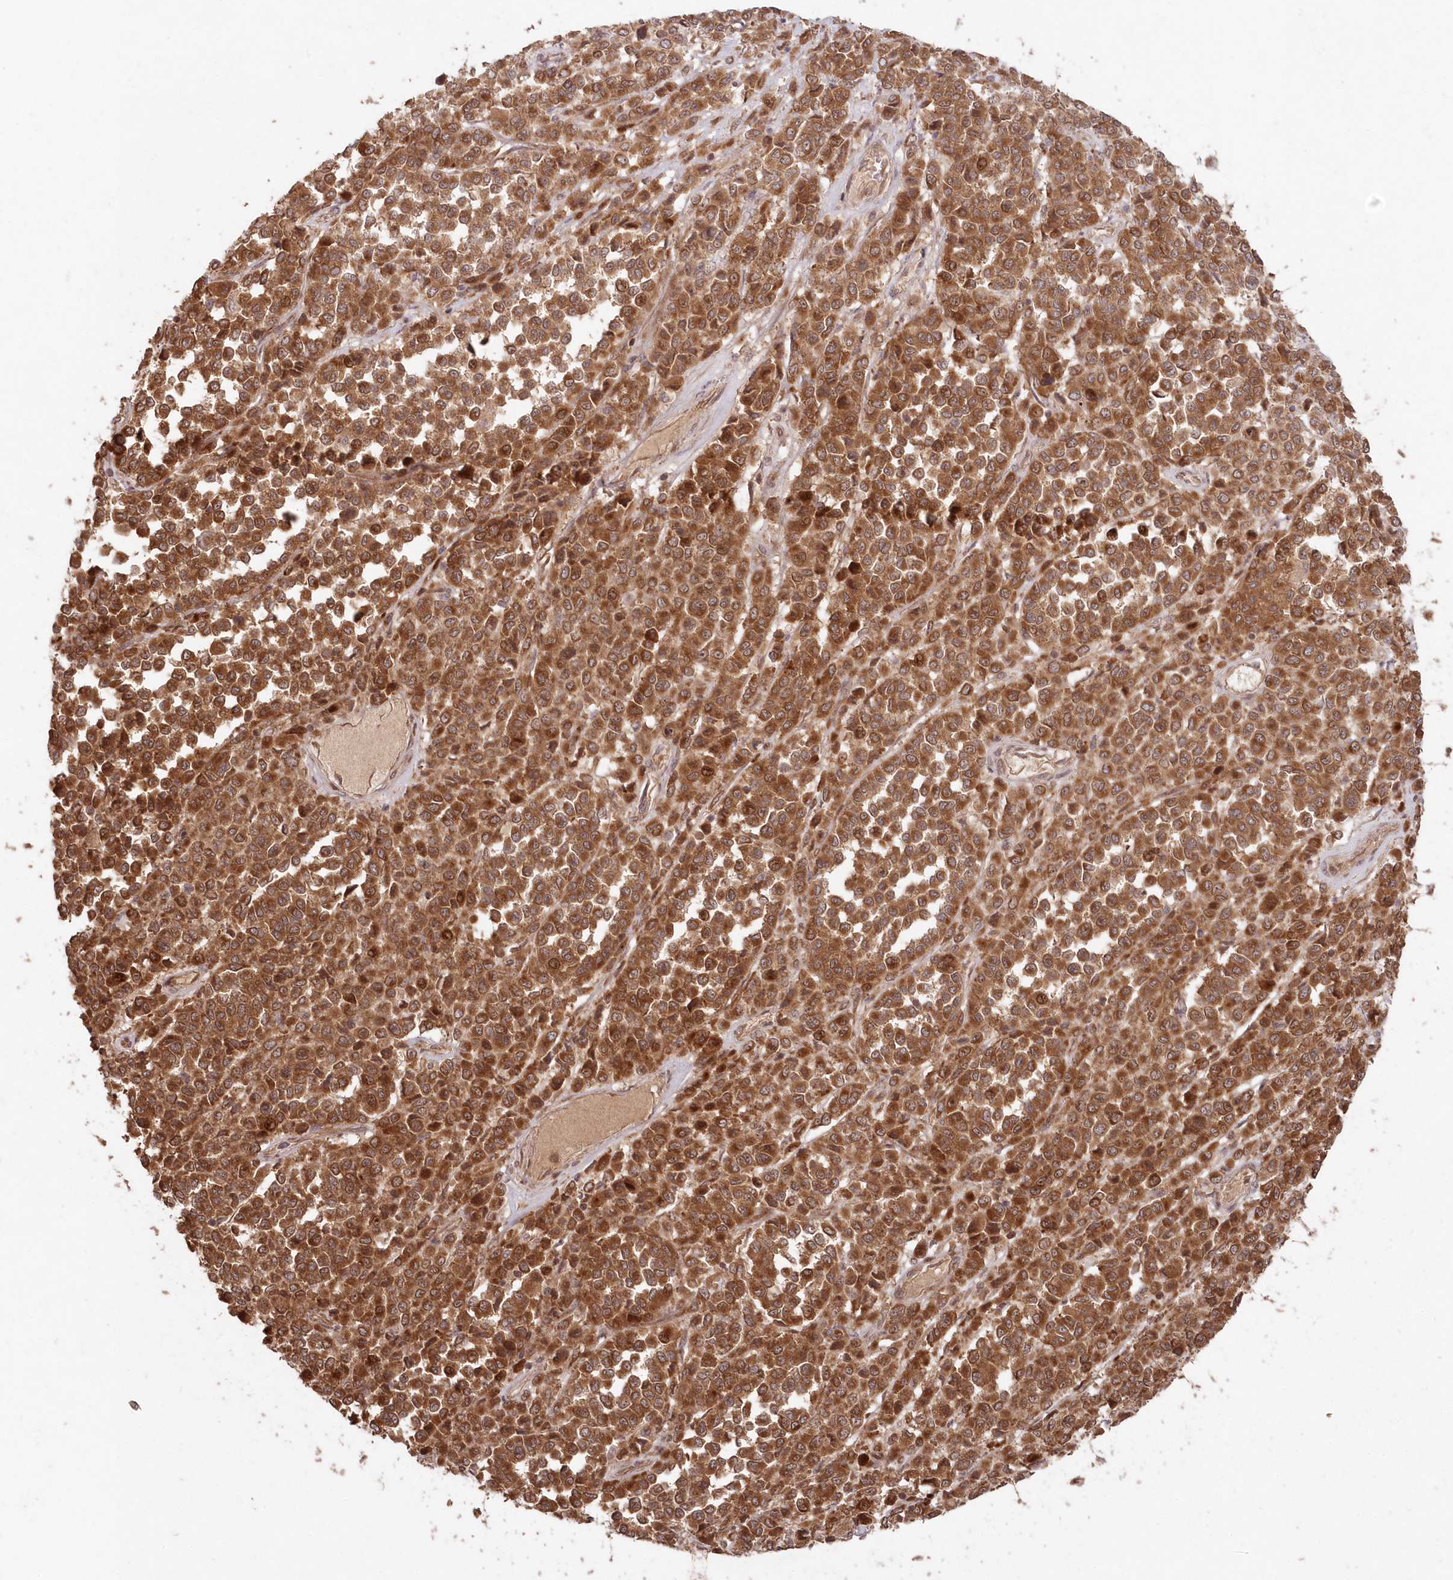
{"staining": {"intensity": "strong", "quantity": ">75%", "location": "cytoplasmic/membranous"}, "tissue": "melanoma", "cell_type": "Tumor cells", "image_type": "cancer", "snomed": [{"axis": "morphology", "description": "Malignant melanoma, Metastatic site"}, {"axis": "topography", "description": "Pancreas"}], "caption": "An IHC image of tumor tissue is shown. Protein staining in brown labels strong cytoplasmic/membranous positivity in melanoma within tumor cells.", "gene": "SERINC1", "patient": {"sex": "female", "age": 30}}